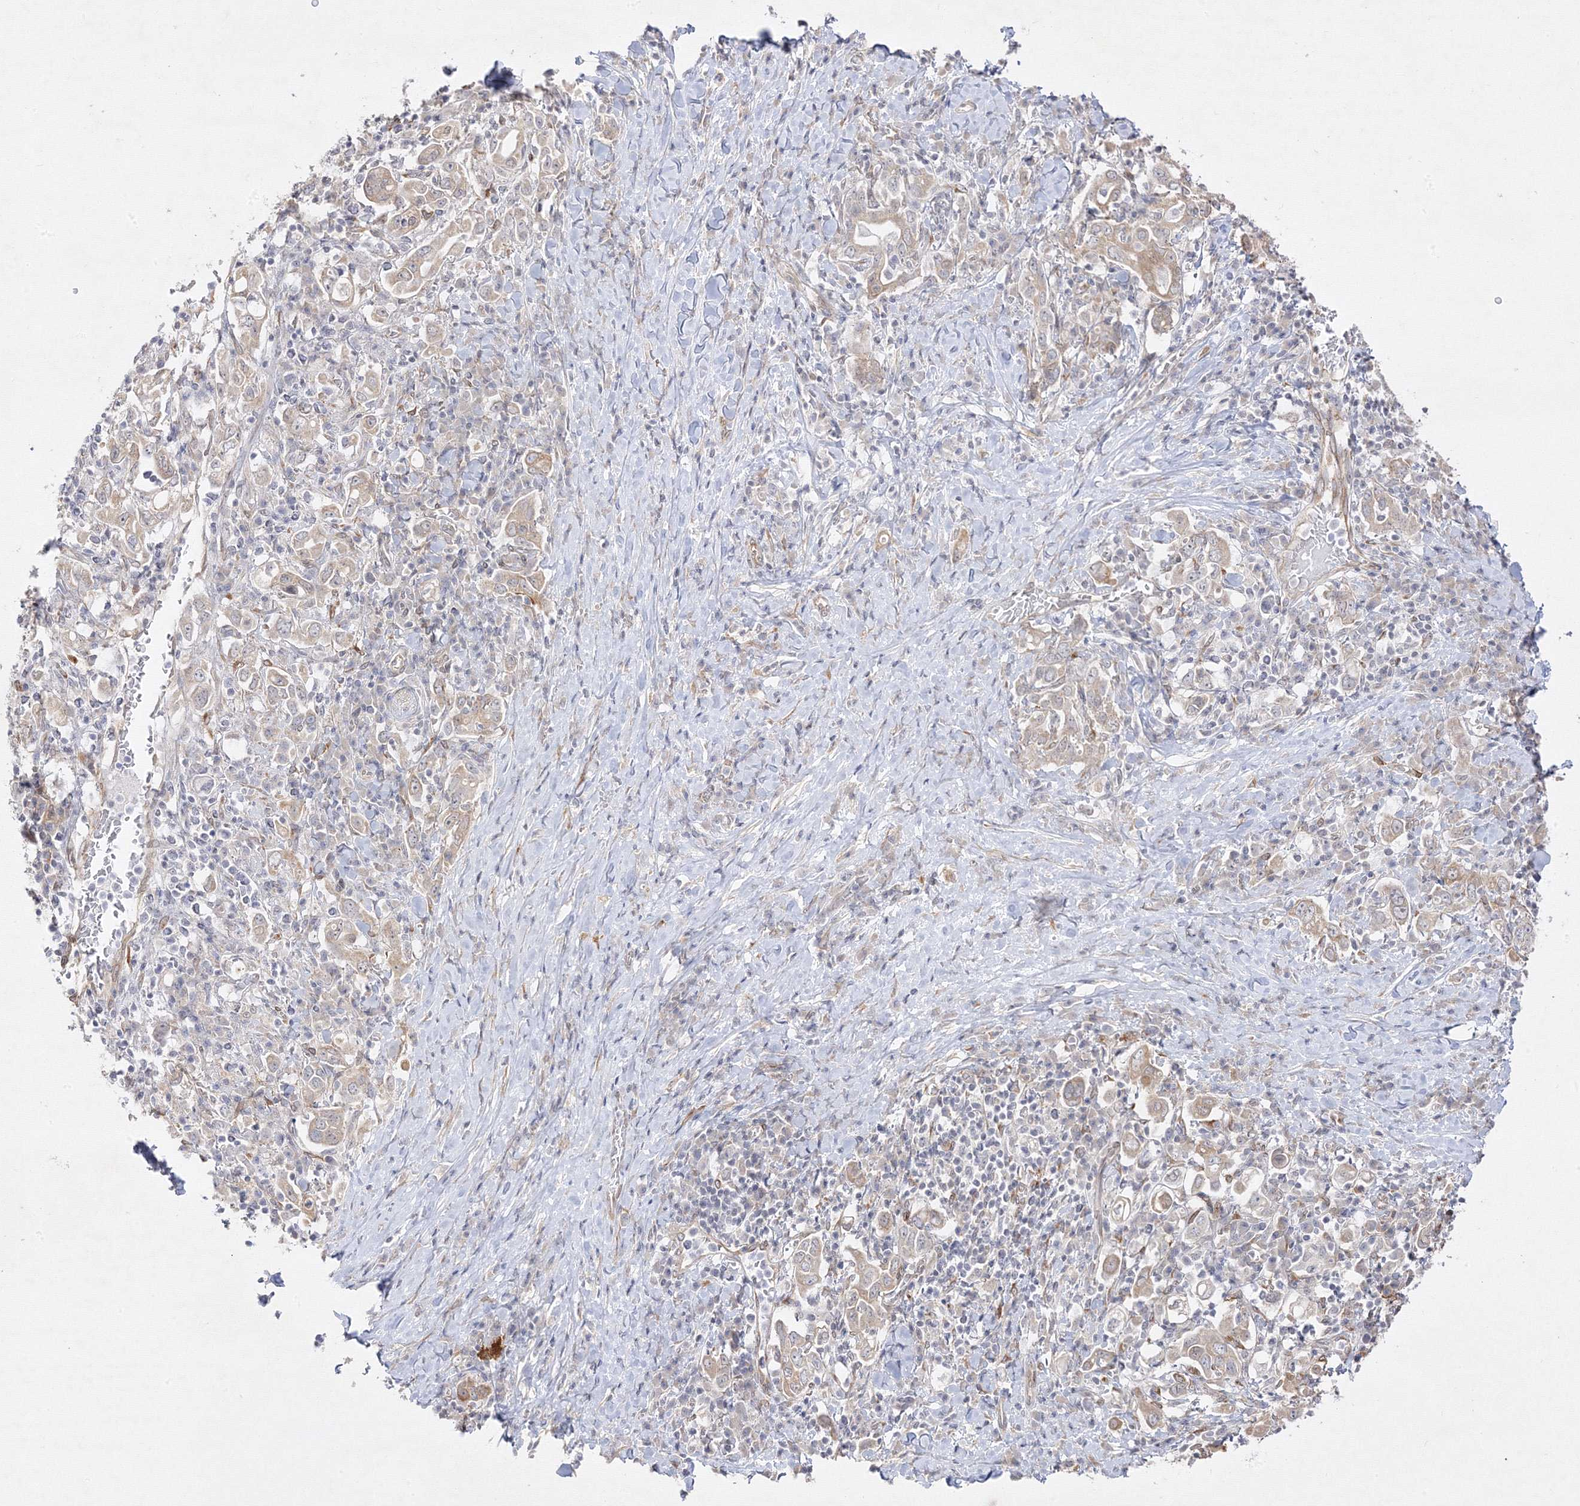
{"staining": {"intensity": "weak", "quantity": "25%-75%", "location": "cytoplasmic/membranous"}, "tissue": "stomach cancer", "cell_type": "Tumor cells", "image_type": "cancer", "snomed": [{"axis": "morphology", "description": "Adenocarcinoma, NOS"}, {"axis": "topography", "description": "Stomach, upper"}], "caption": "Human stomach cancer stained for a protein (brown) displays weak cytoplasmic/membranous positive staining in approximately 25%-75% of tumor cells.", "gene": "C2CD2", "patient": {"sex": "male", "age": 62}}